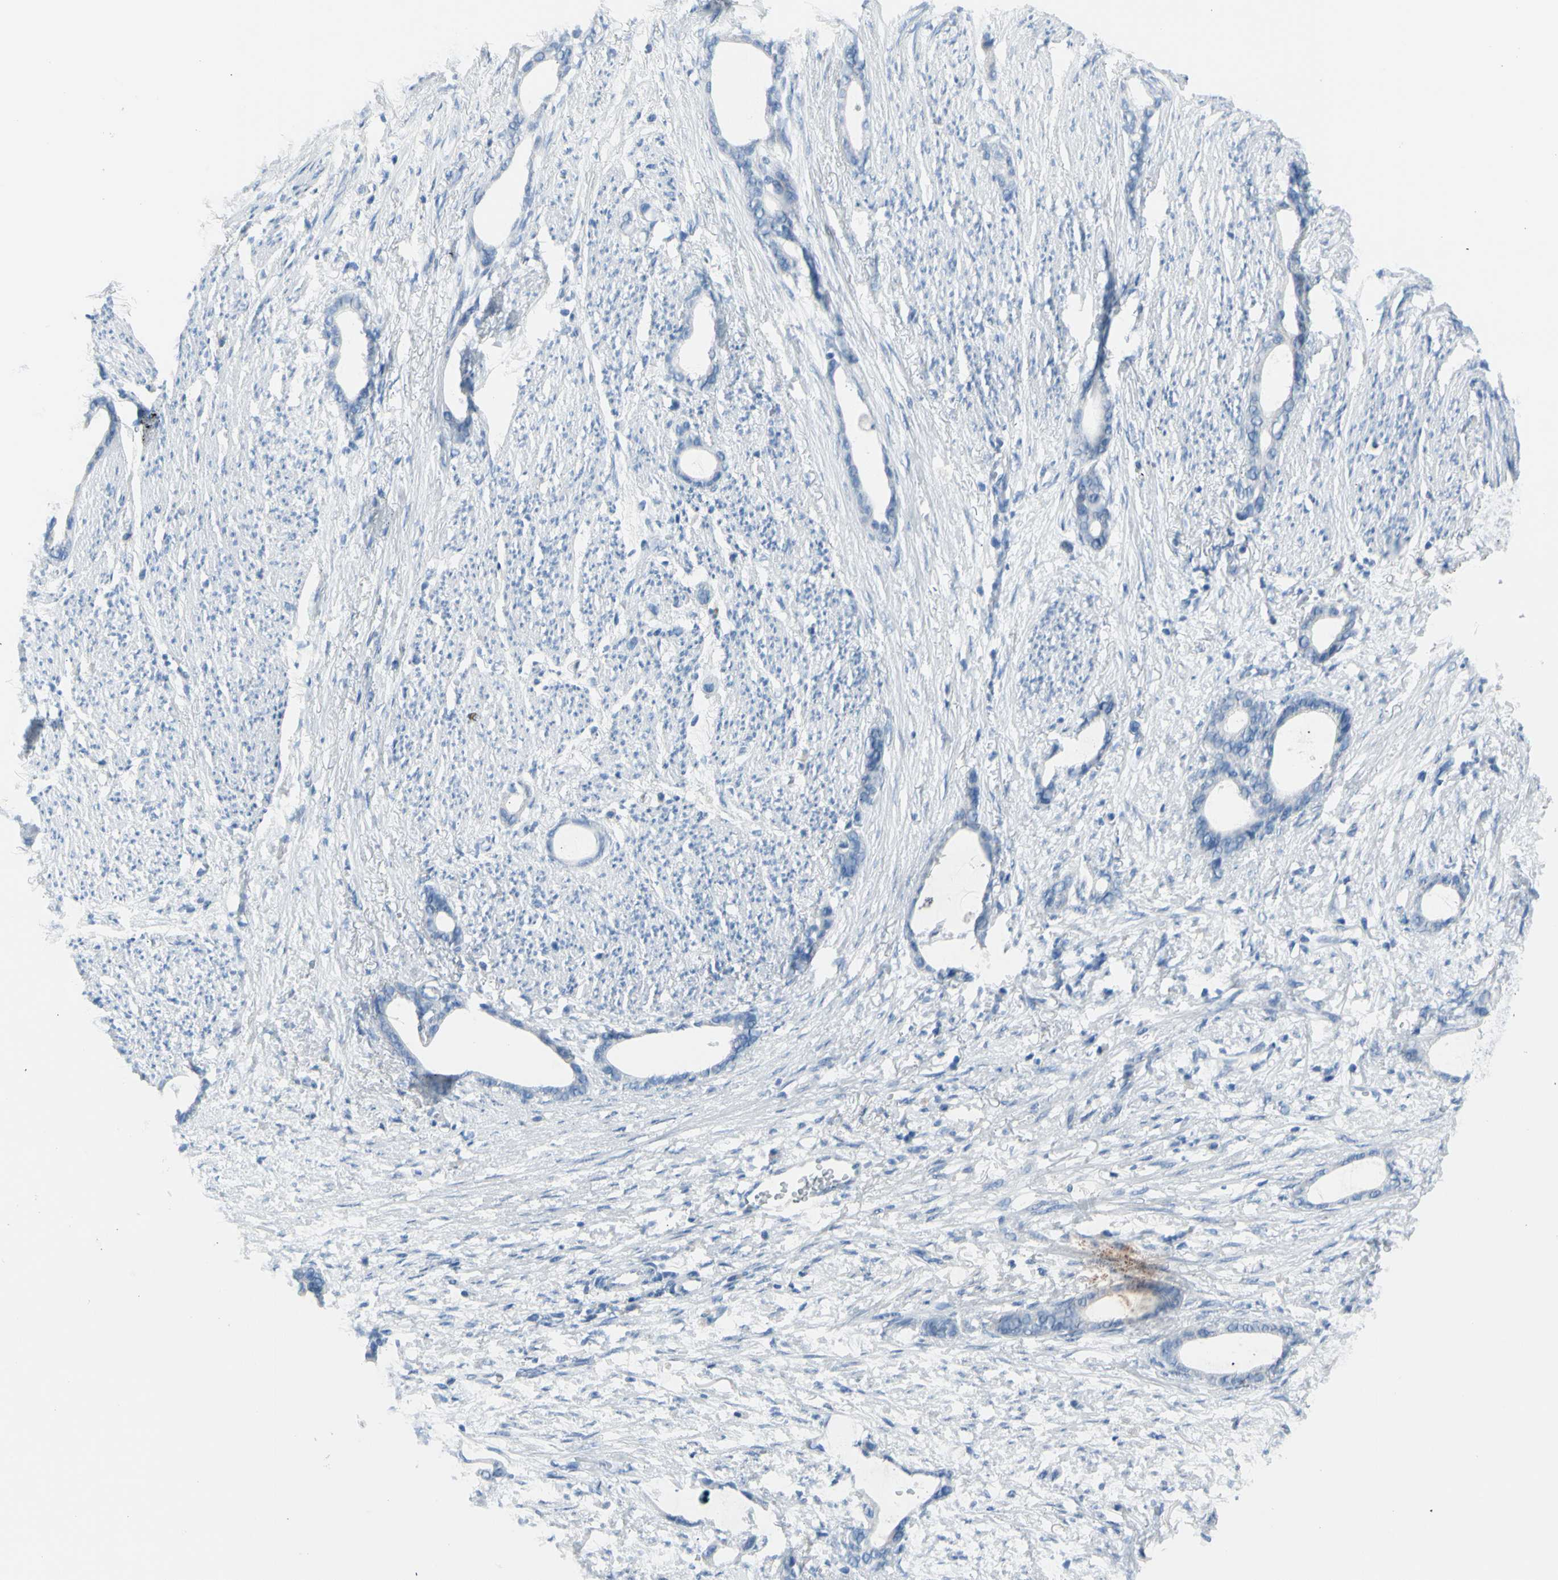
{"staining": {"intensity": "negative", "quantity": "none", "location": "none"}, "tissue": "stomach cancer", "cell_type": "Tumor cells", "image_type": "cancer", "snomed": [{"axis": "morphology", "description": "Adenocarcinoma, NOS"}, {"axis": "topography", "description": "Stomach"}], "caption": "A high-resolution photomicrograph shows immunohistochemistry (IHC) staining of stomach cancer (adenocarcinoma), which demonstrates no significant staining in tumor cells.", "gene": "TPO", "patient": {"sex": "female", "age": 75}}